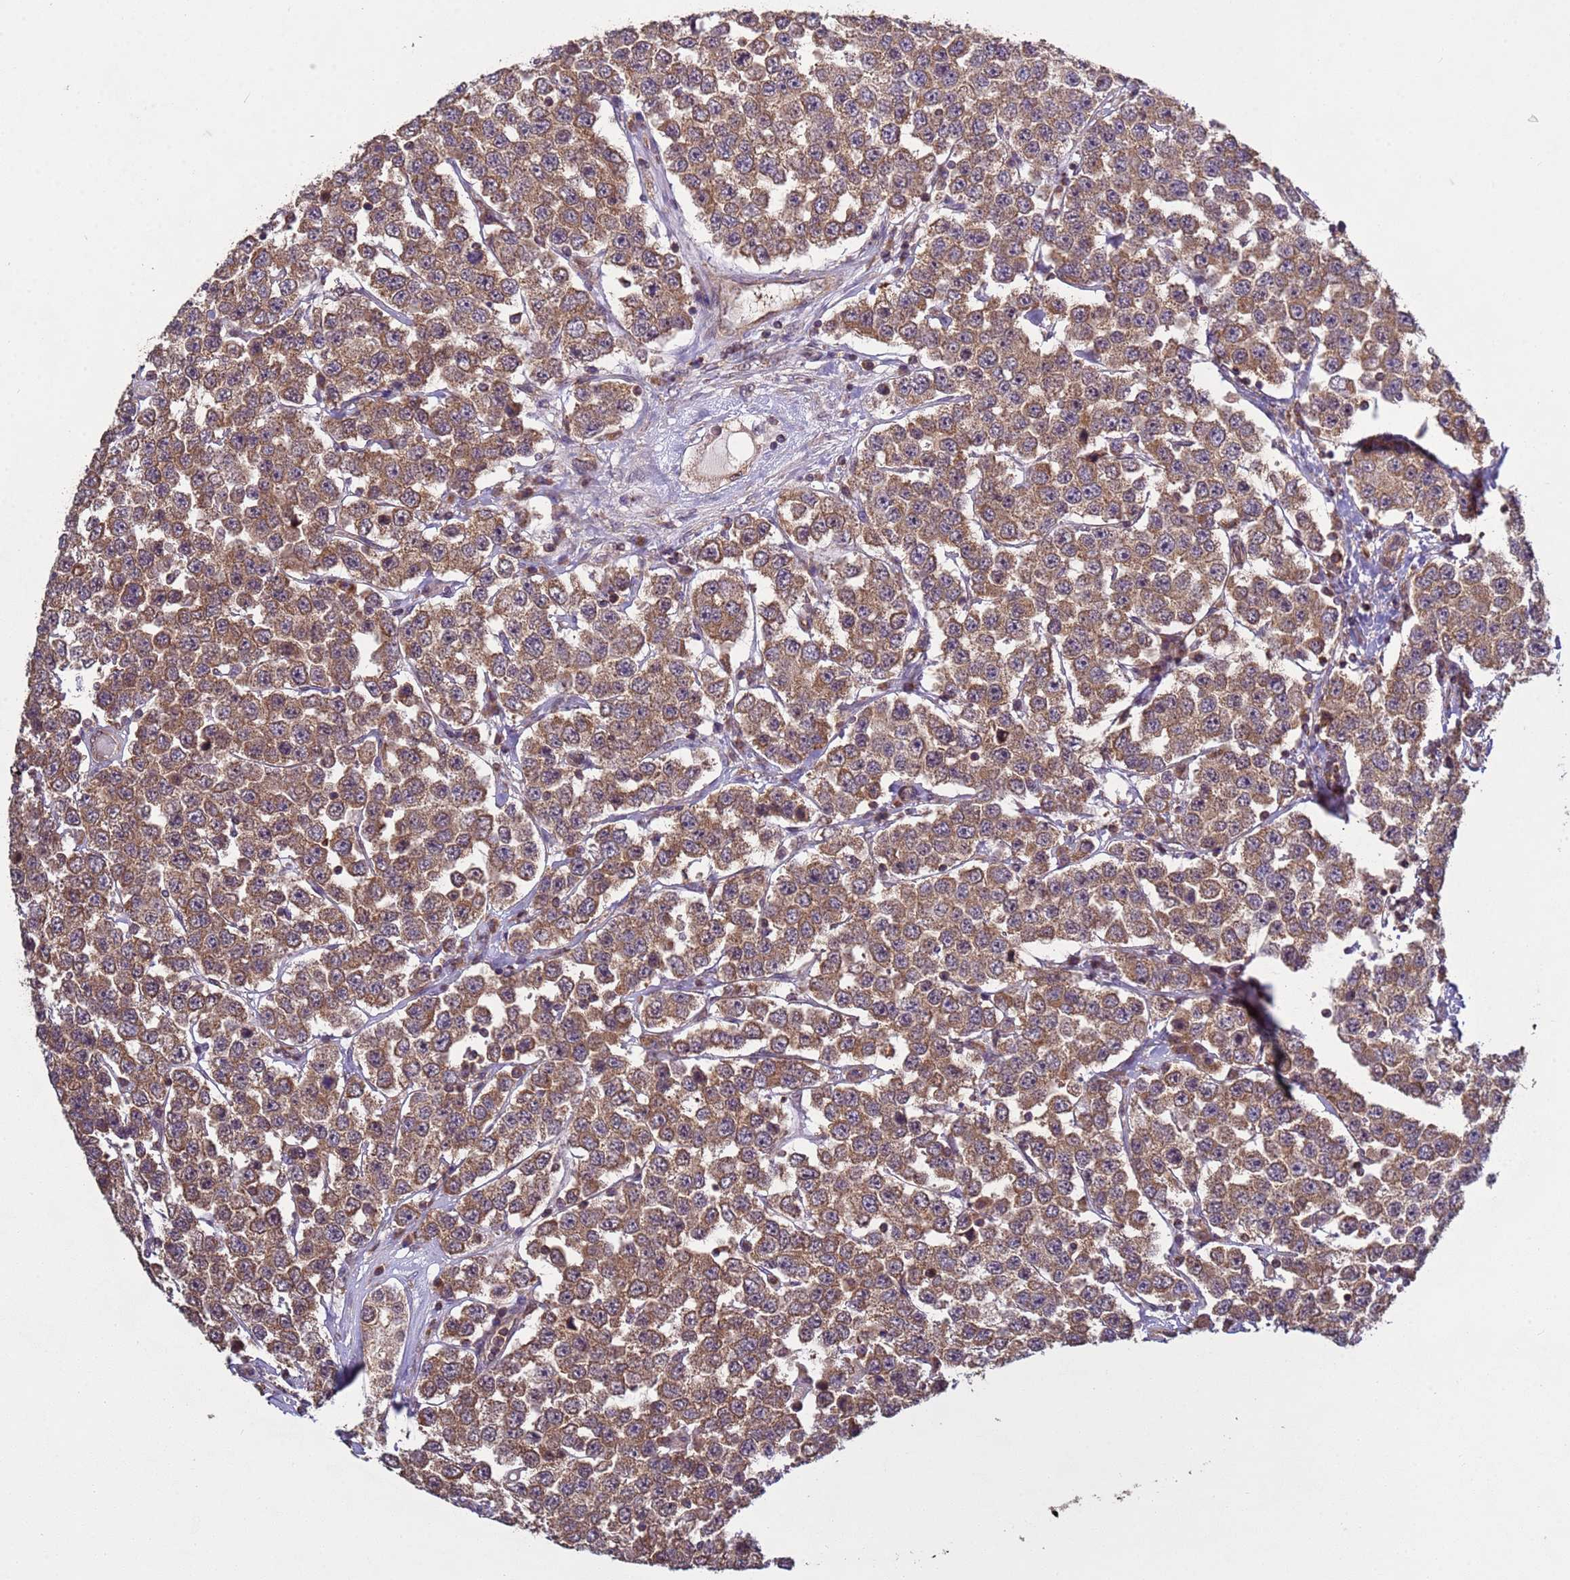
{"staining": {"intensity": "moderate", "quantity": ">75%", "location": "cytoplasmic/membranous"}, "tissue": "testis cancer", "cell_type": "Tumor cells", "image_type": "cancer", "snomed": [{"axis": "morphology", "description": "Seminoma, NOS"}, {"axis": "topography", "description": "Testis"}], "caption": "An image of testis cancer stained for a protein reveals moderate cytoplasmic/membranous brown staining in tumor cells. The protein of interest is stained brown, and the nuclei are stained in blue (DAB (3,3'-diaminobenzidine) IHC with brightfield microscopy, high magnification).", "gene": "P2RX7", "patient": {"sex": "male", "age": 28}}